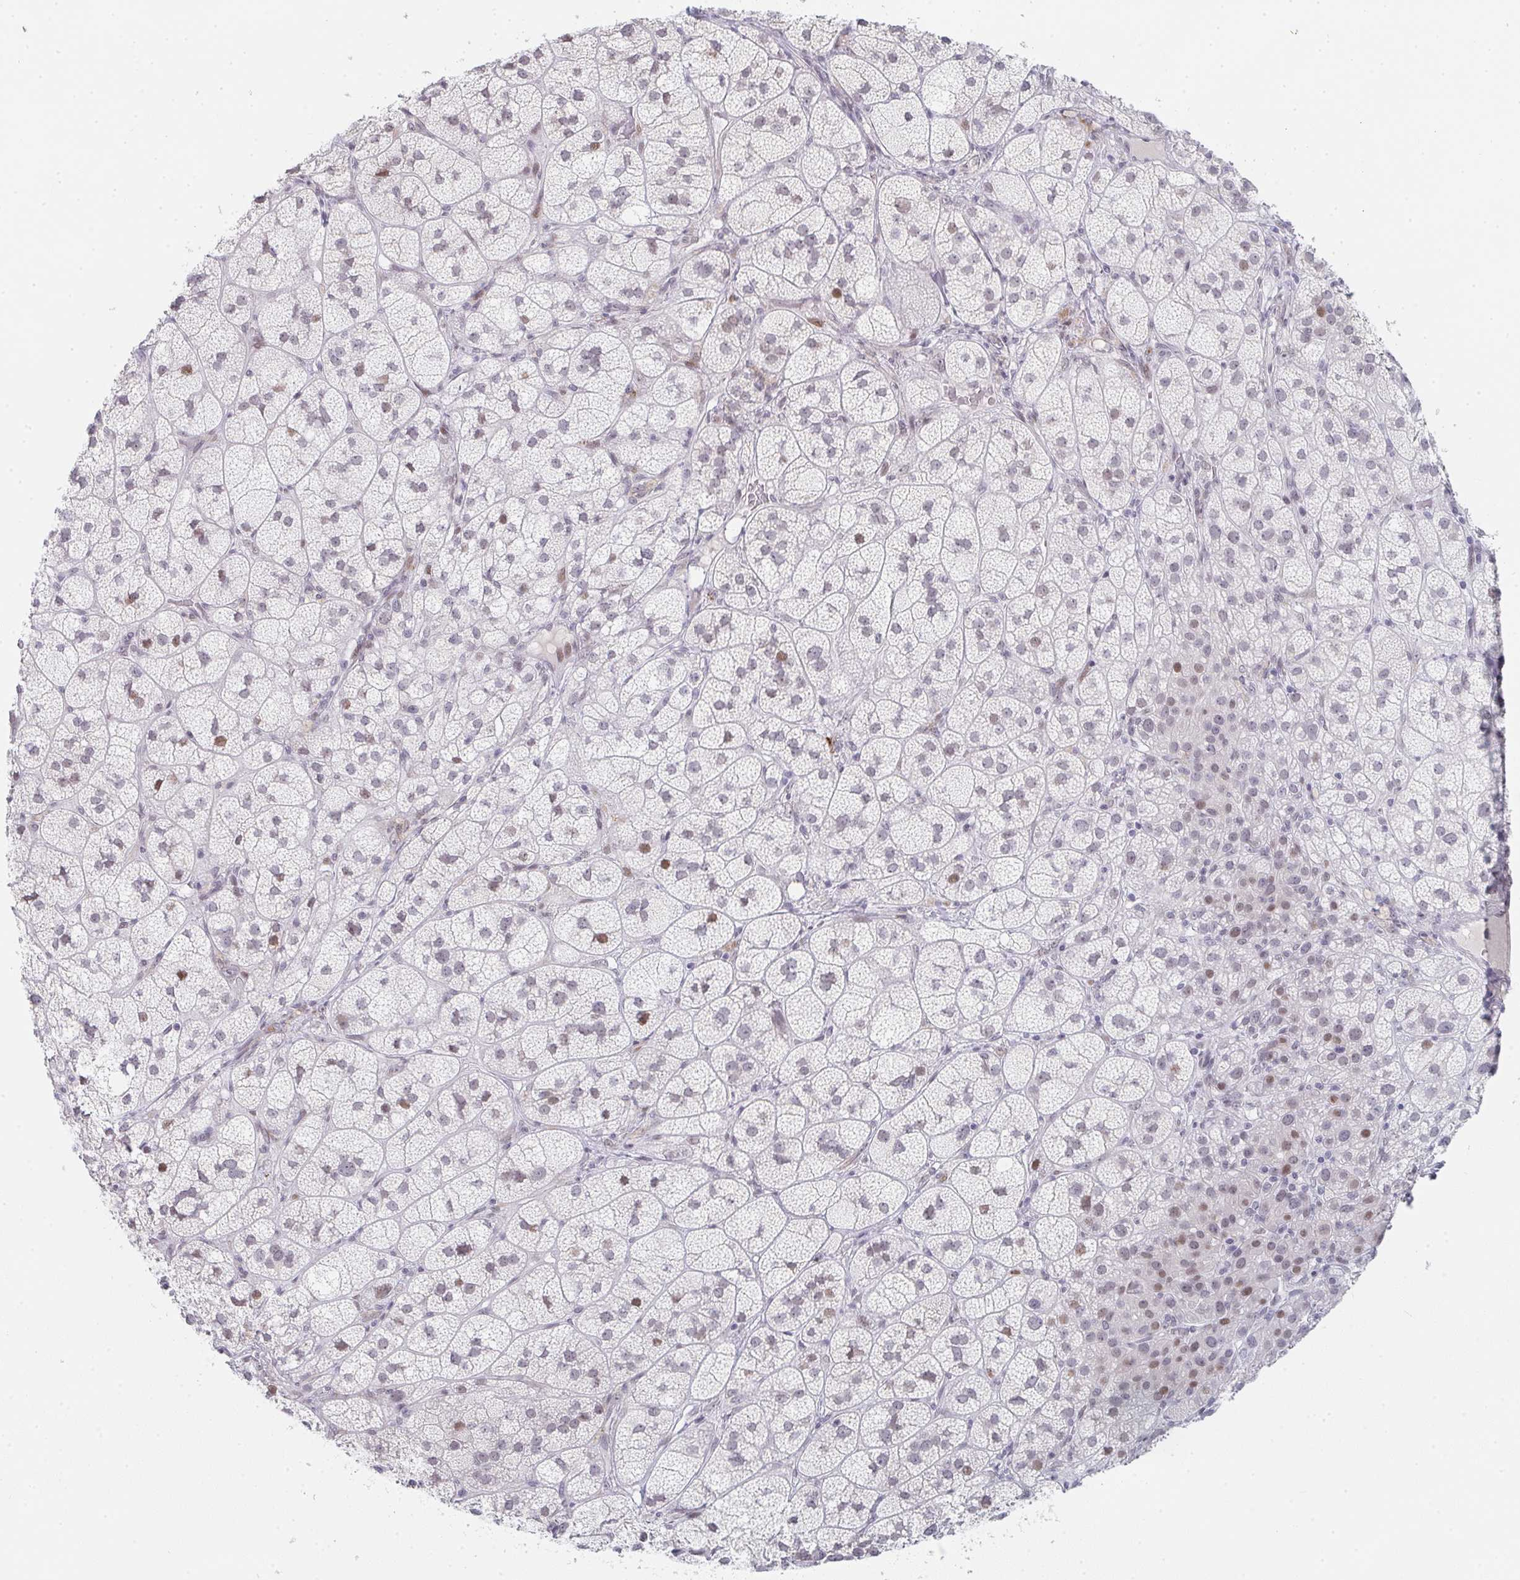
{"staining": {"intensity": "moderate", "quantity": "25%-75%", "location": "cytoplasmic/membranous,nuclear"}, "tissue": "adrenal gland", "cell_type": "Glandular cells", "image_type": "normal", "snomed": [{"axis": "morphology", "description": "Normal tissue, NOS"}, {"axis": "topography", "description": "Adrenal gland"}], "caption": "Protein expression analysis of unremarkable human adrenal gland reveals moderate cytoplasmic/membranous,nuclear expression in about 25%-75% of glandular cells.", "gene": "LIN54", "patient": {"sex": "female", "age": 60}}